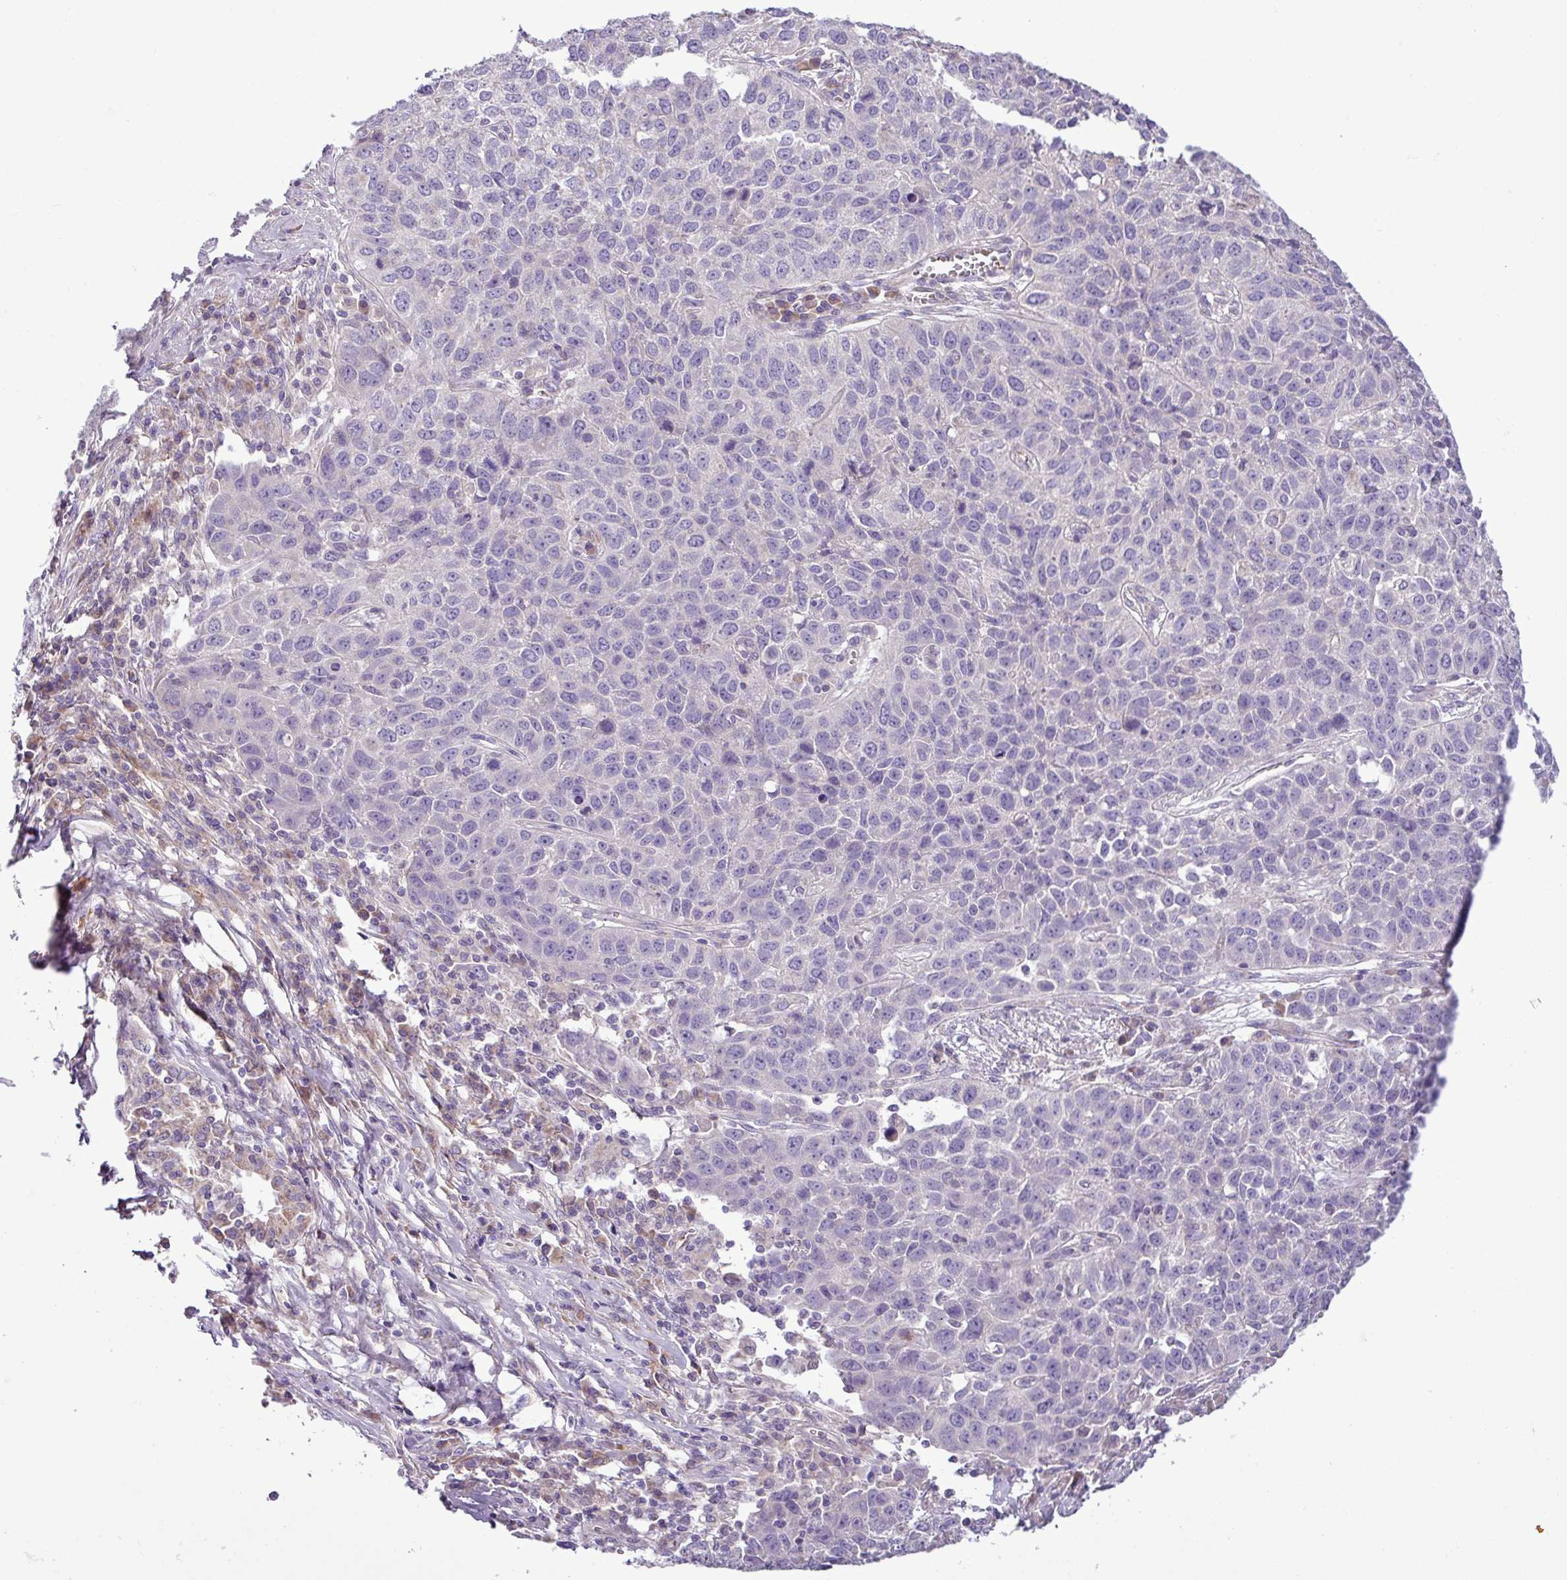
{"staining": {"intensity": "negative", "quantity": "none", "location": "none"}, "tissue": "lung cancer", "cell_type": "Tumor cells", "image_type": "cancer", "snomed": [{"axis": "morphology", "description": "Squamous cell carcinoma, NOS"}, {"axis": "topography", "description": "Lung"}], "caption": "A histopathology image of lung cancer stained for a protein shows no brown staining in tumor cells.", "gene": "FAM183A", "patient": {"sex": "male", "age": 76}}